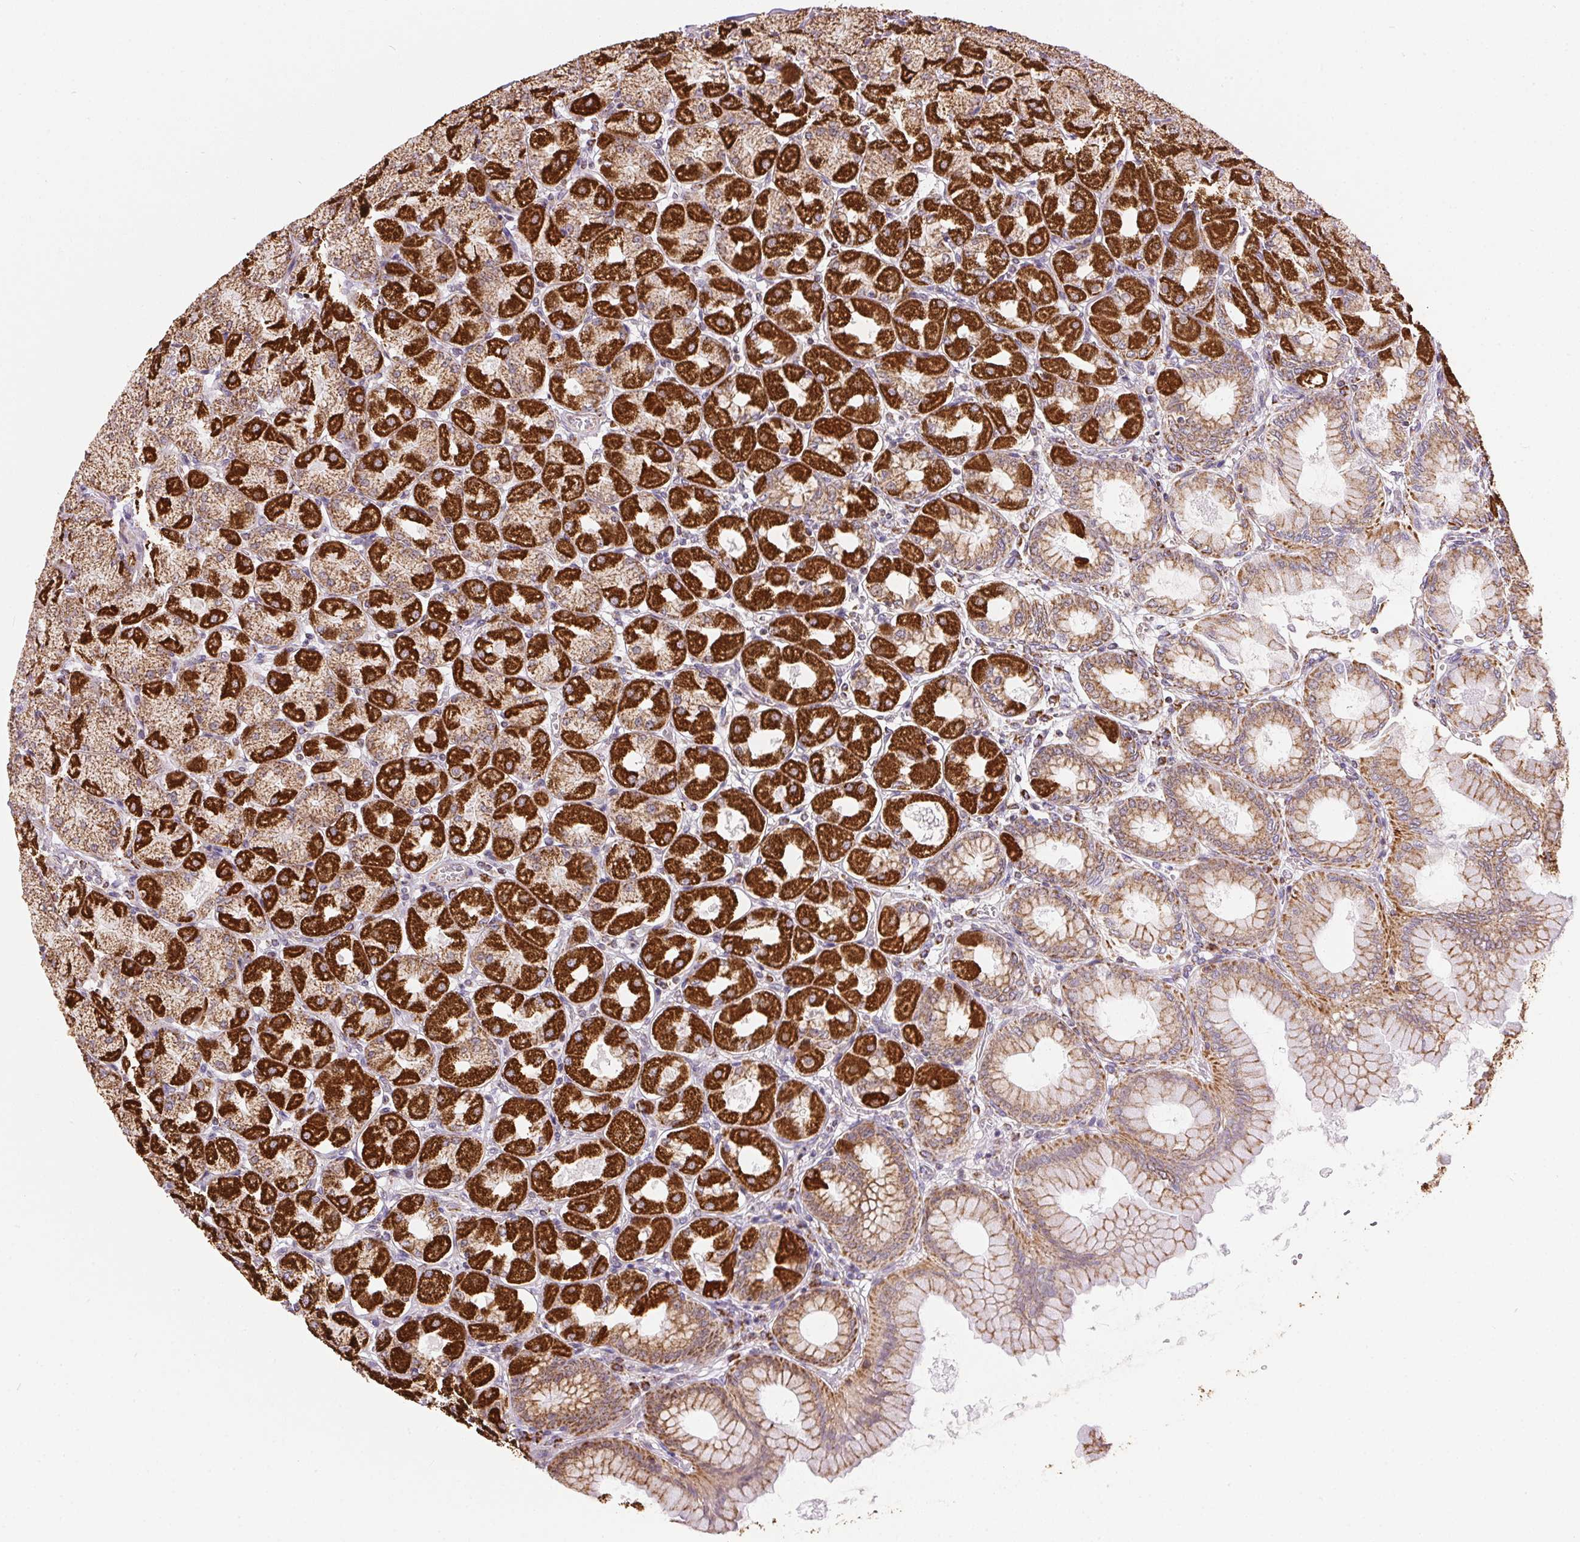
{"staining": {"intensity": "strong", "quantity": ">75%", "location": "cytoplasmic/membranous"}, "tissue": "stomach", "cell_type": "Glandular cells", "image_type": "normal", "snomed": [{"axis": "morphology", "description": "Normal tissue, NOS"}, {"axis": "topography", "description": "Stomach, upper"}], "caption": "Brown immunohistochemical staining in normal human stomach exhibits strong cytoplasmic/membranous expression in about >75% of glandular cells.", "gene": "MAPK11", "patient": {"sex": "female", "age": 56}}